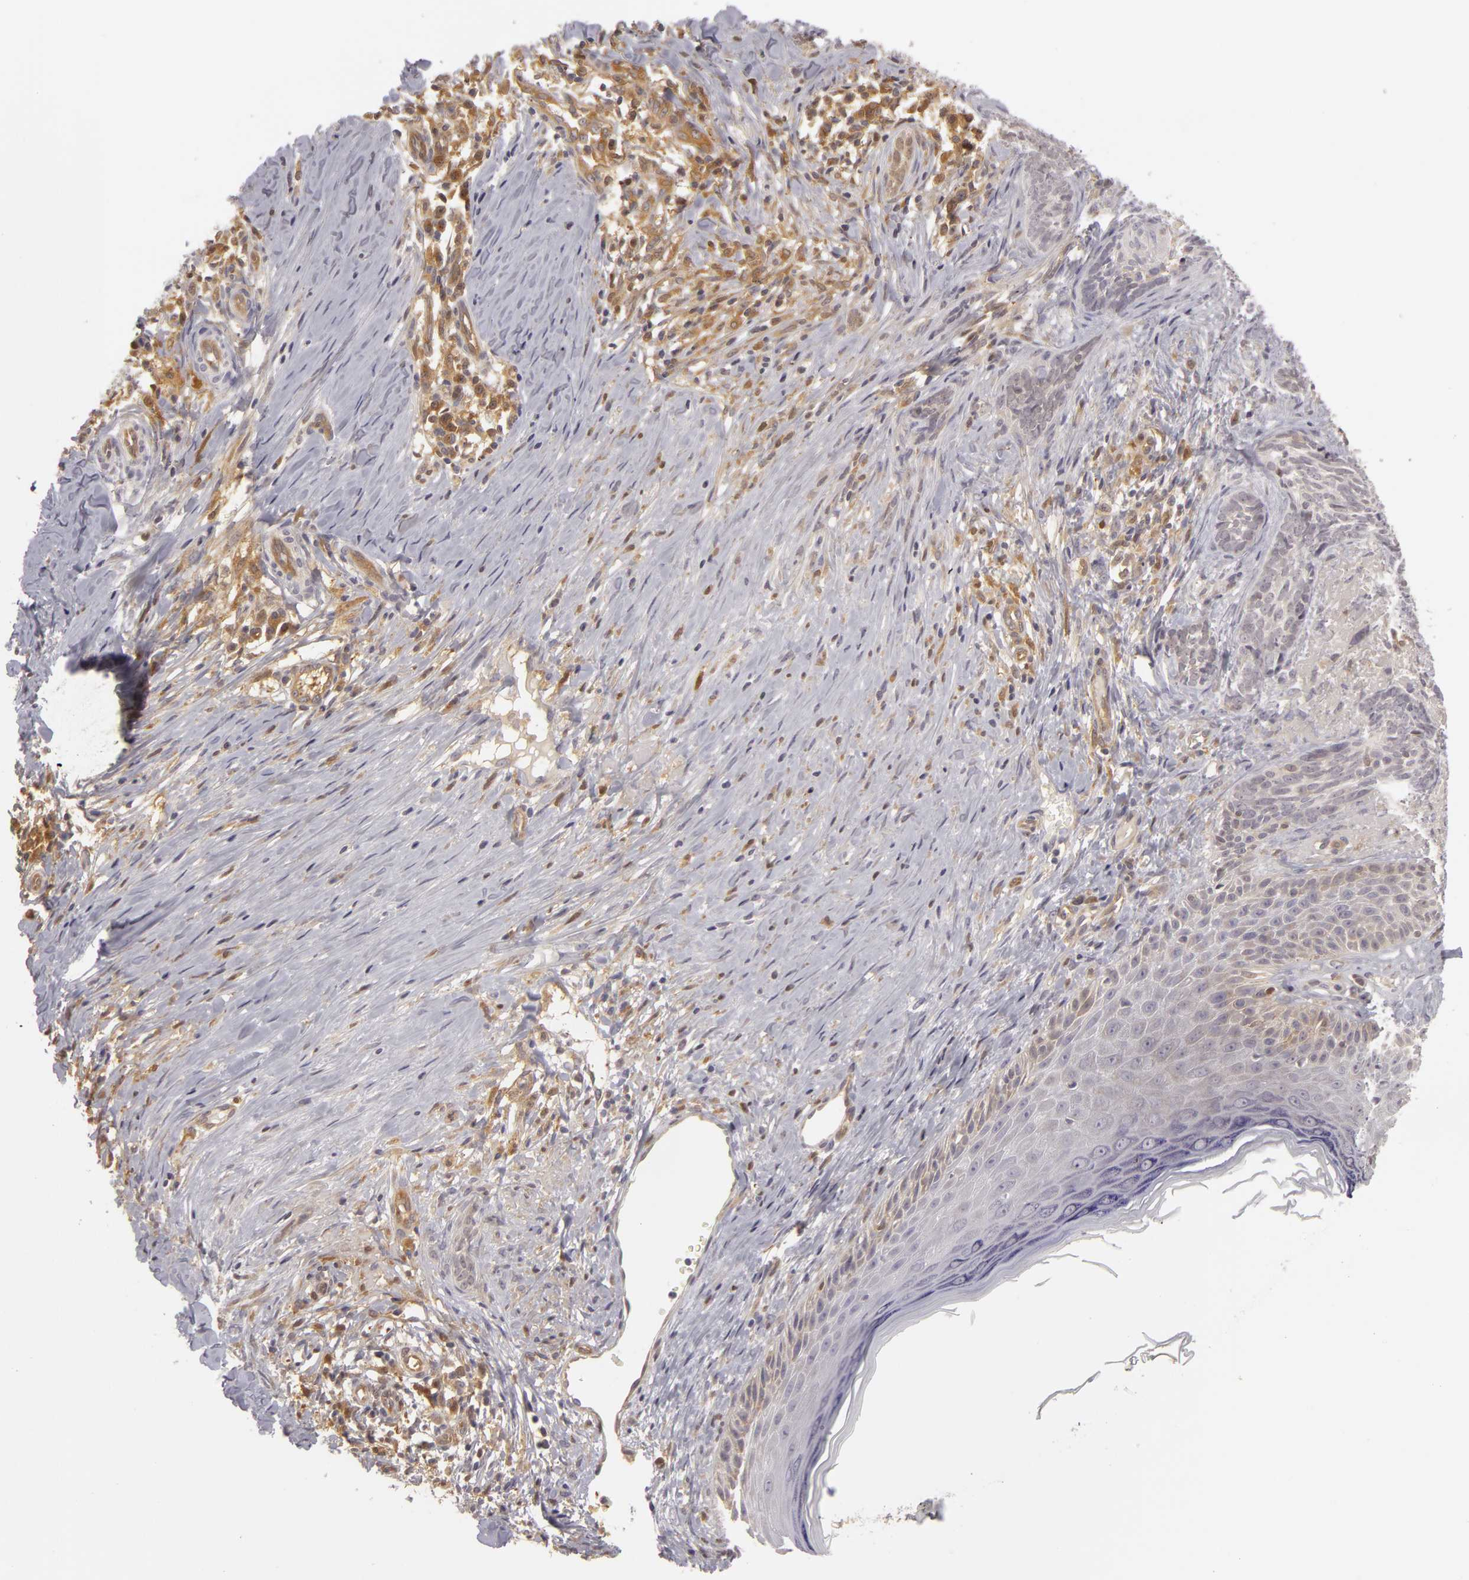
{"staining": {"intensity": "negative", "quantity": "none", "location": "none"}, "tissue": "skin cancer", "cell_type": "Tumor cells", "image_type": "cancer", "snomed": [{"axis": "morphology", "description": "Basal cell carcinoma"}, {"axis": "topography", "description": "Skin"}], "caption": "The photomicrograph shows no staining of tumor cells in basal cell carcinoma (skin).", "gene": "ZNF229", "patient": {"sex": "female", "age": 81}}